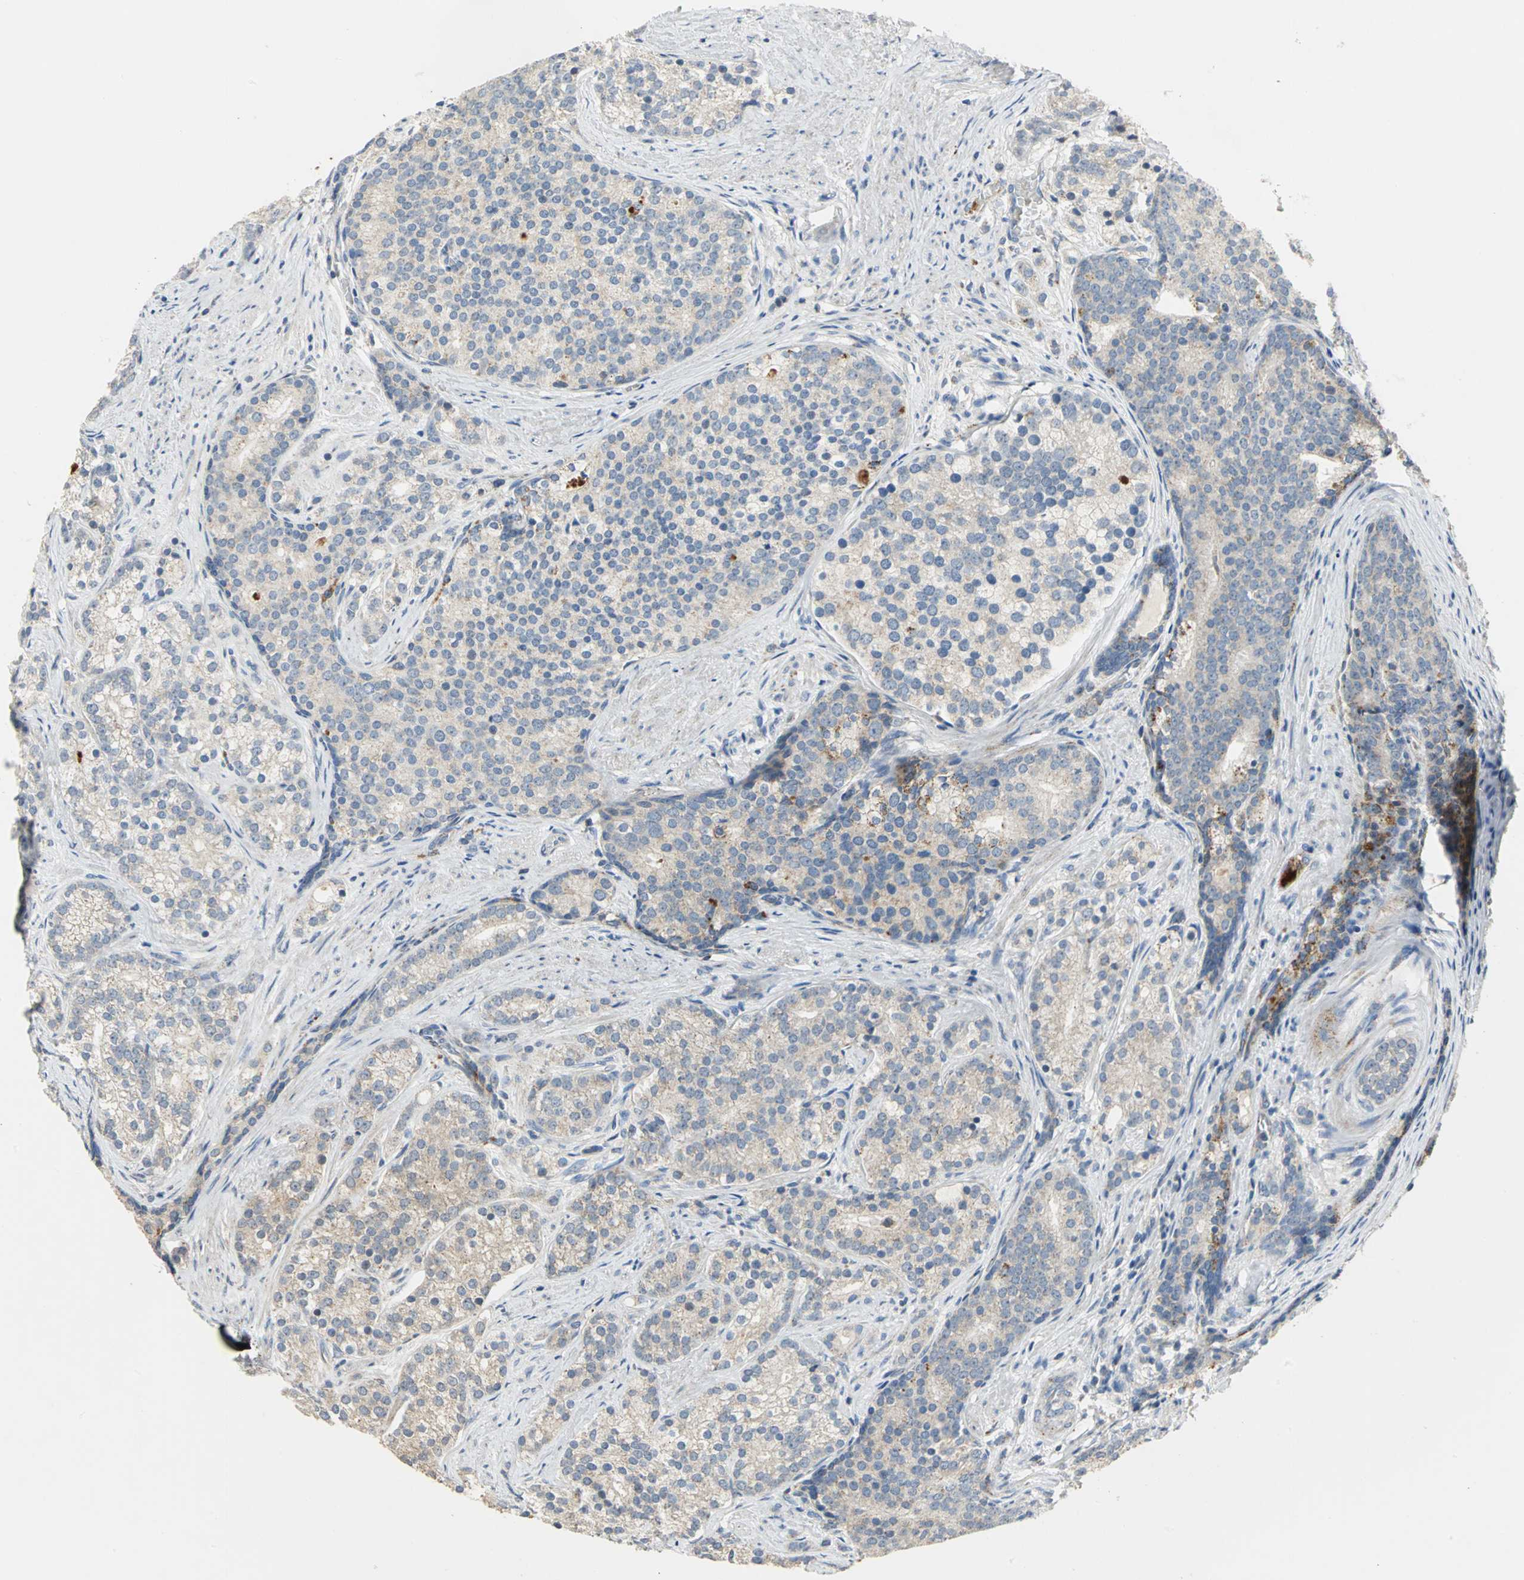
{"staining": {"intensity": "weak", "quantity": ">75%", "location": "cytoplasmic/membranous"}, "tissue": "prostate cancer", "cell_type": "Tumor cells", "image_type": "cancer", "snomed": [{"axis": "morphology", "description": "Adenocarcinoma, Low grade"}, {"axis": "topography", "description": "Prostate"}], "caption": "Protein staining of adenocarcinoma (low-grade) (prostate) tissue demonstrates weak cytoplasmic/membranous staining in about >75% of tumor cells.", "gene": "SPPL2B", "patient": {"sex": "male", "age": 71}}